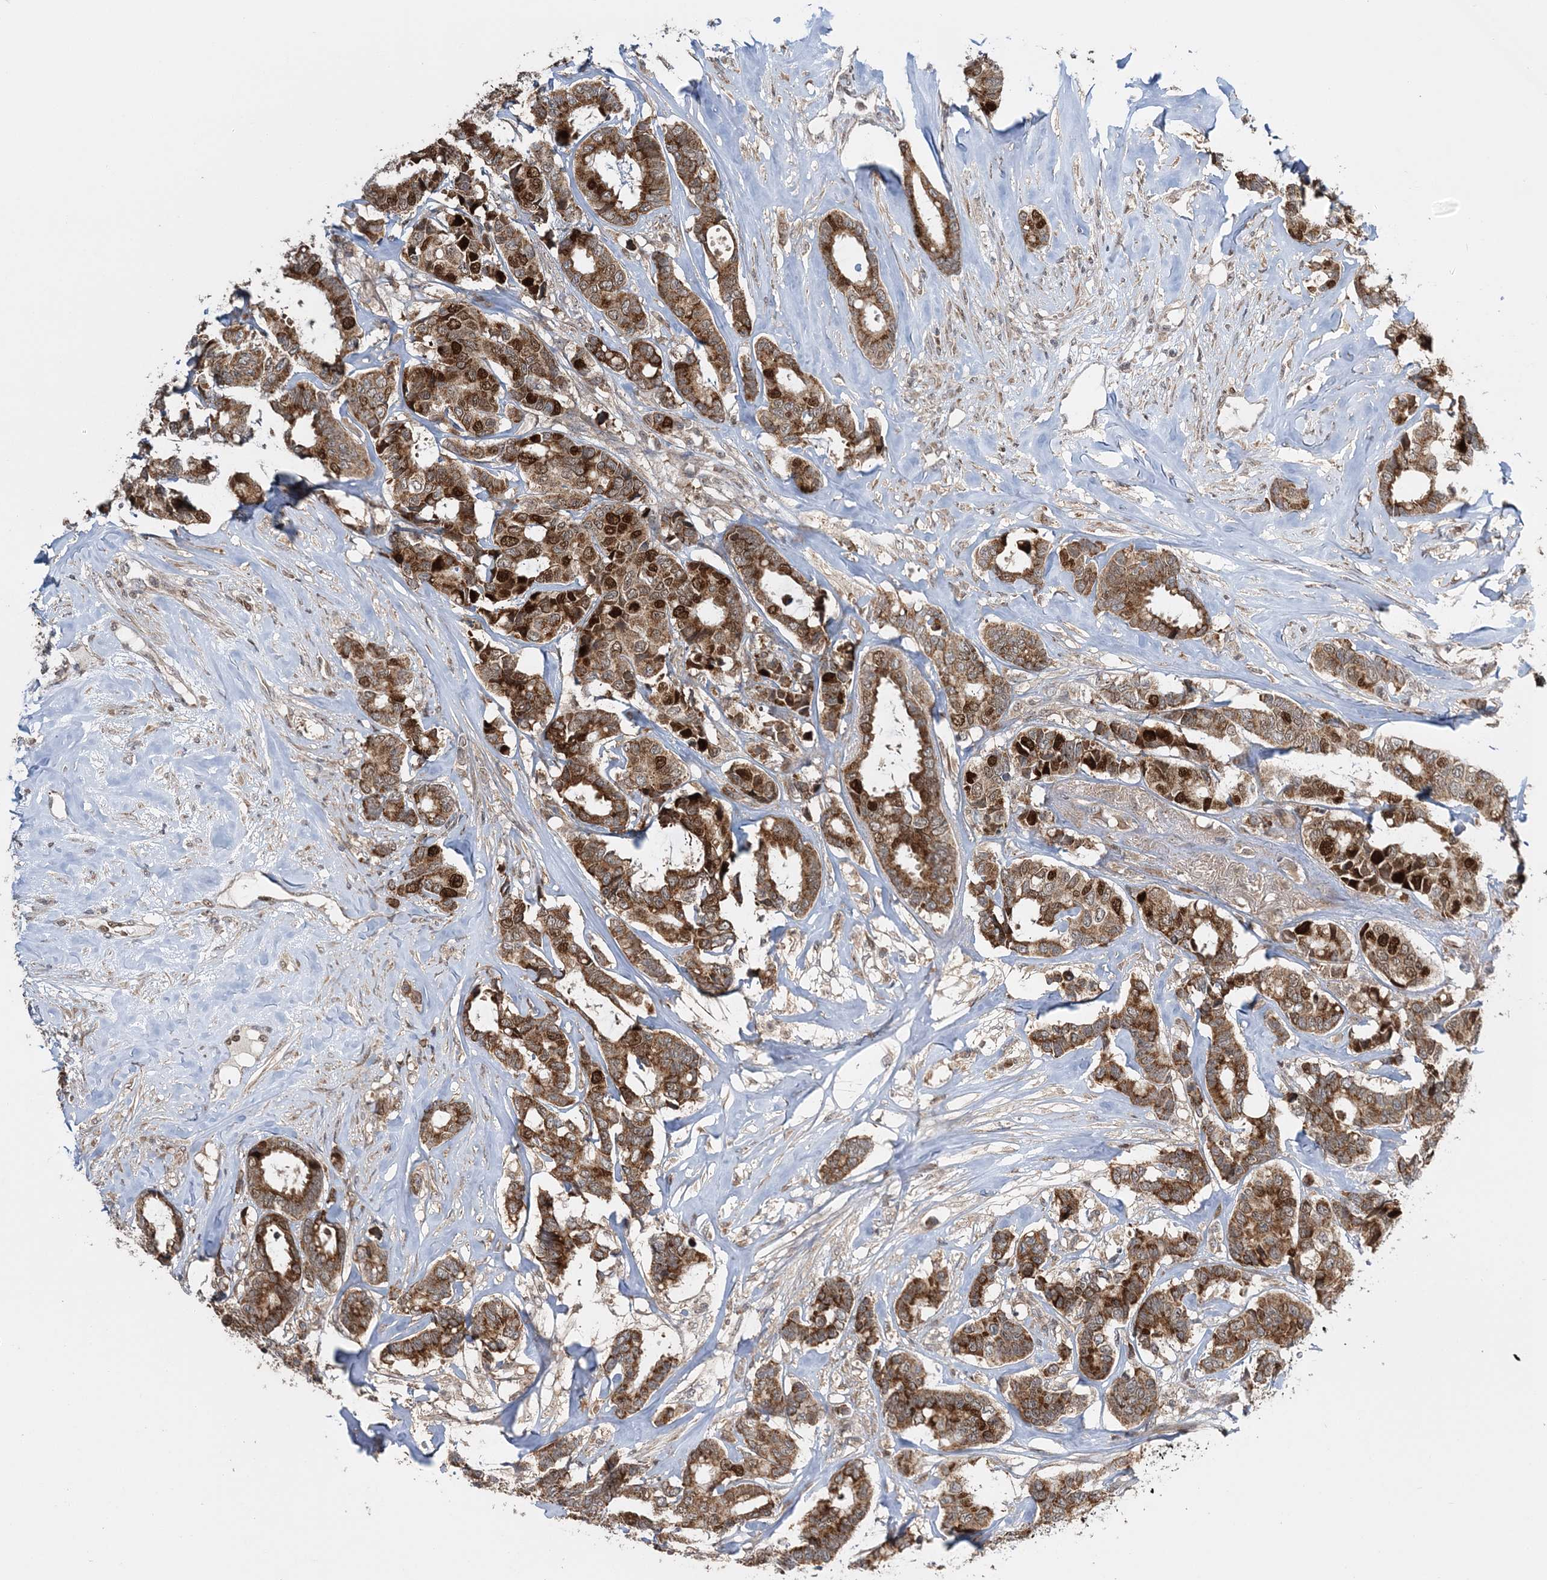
{"staining": {"intensity": "moderate", "quantity": ">75%", "location": "cytoplasmic/membranous,nuclear"}, "tissue": "breast cancer", "cell_type": "Tumor cells", "image_type": "cancer", "snomed": [{"axis": "morphology", "description": "Duct carcinoma"}, {"axis": "topography", "description": "Breast"}], "caption": "DAB (3,3'-diaminobenzidine) immunohistochemical staining of human breast infiltrating ductal carcinoma reveals moderate cytoplasmic/membranous and nuclear protein expression in approximately >75% of tumor cells.", "gene": "KIF4A", "patient": {"sex": "female", "age": 87}}